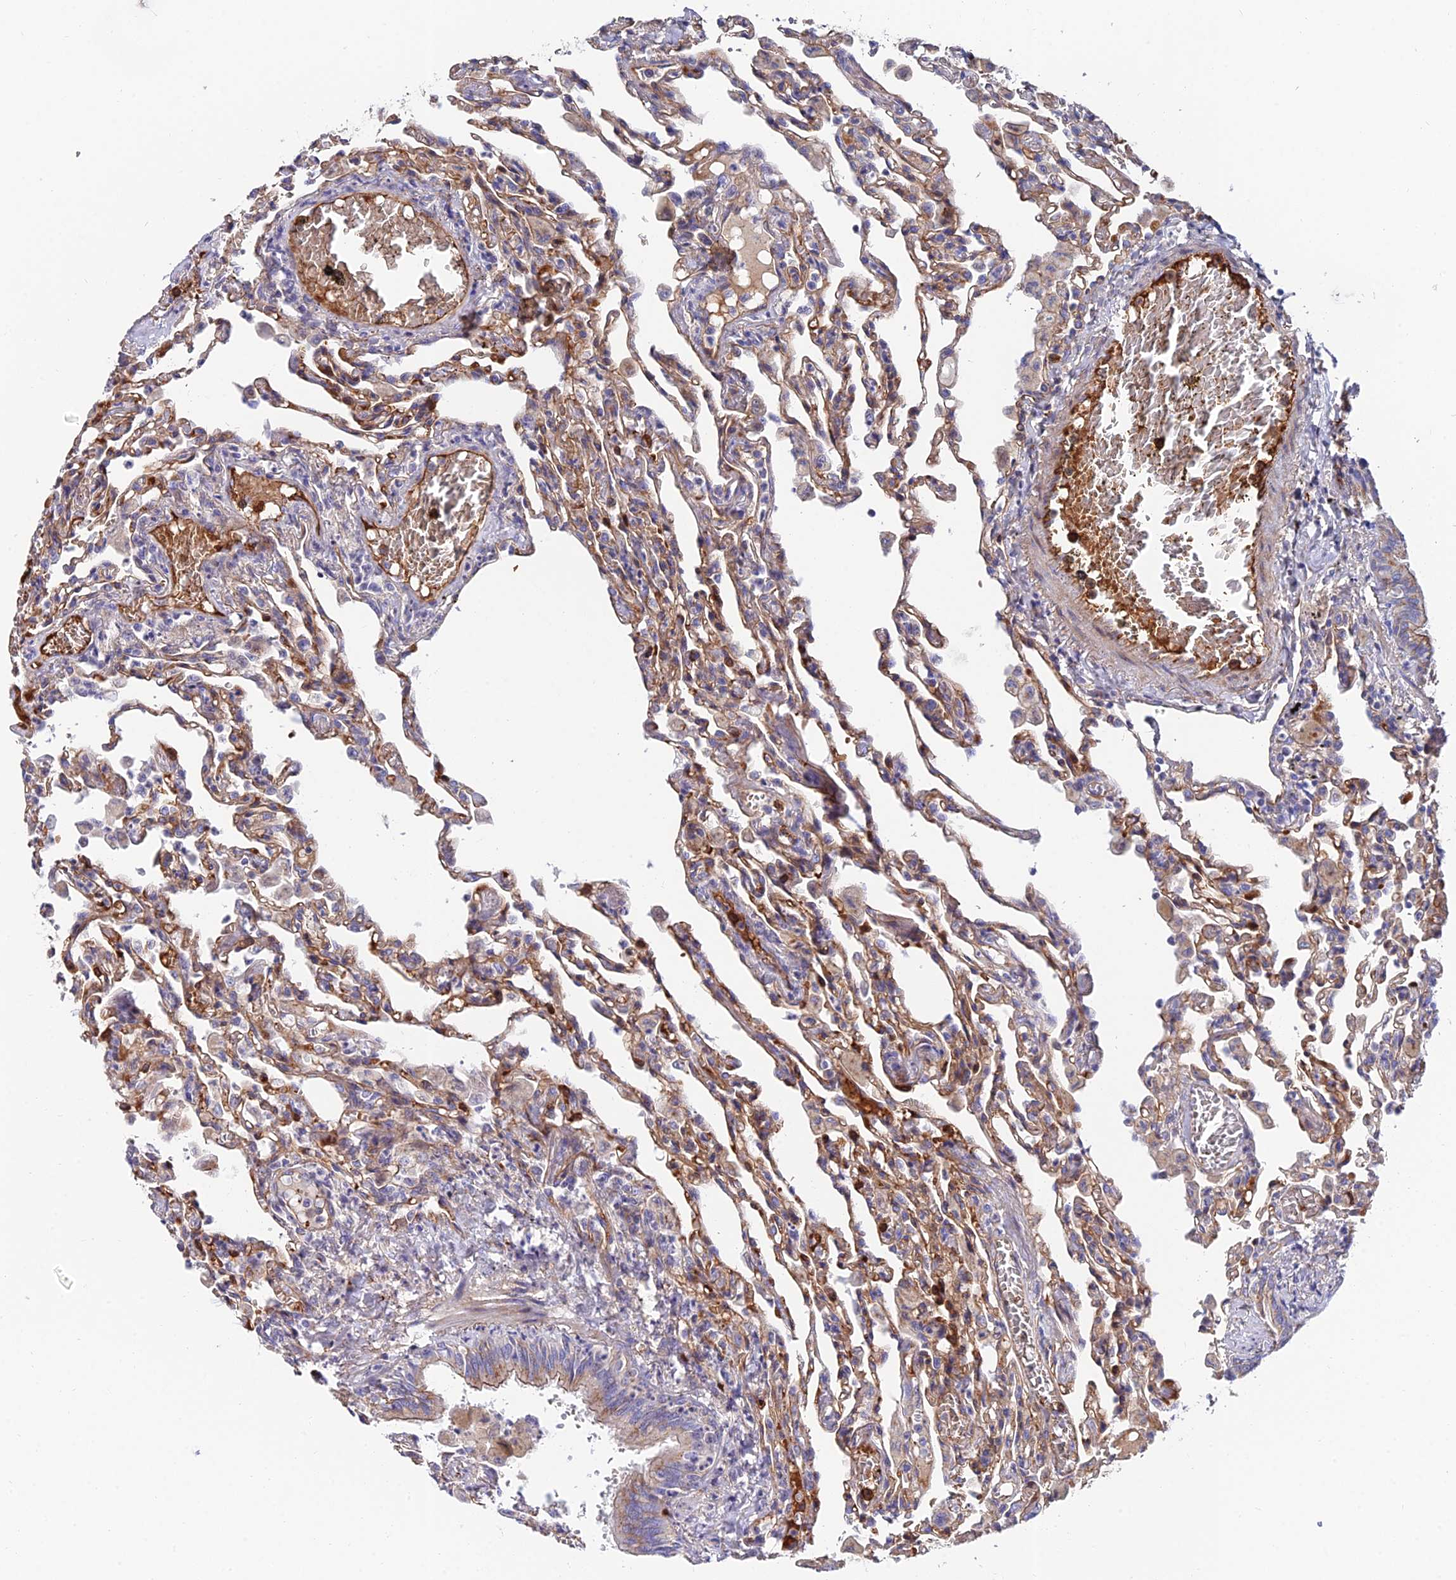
{"staining": {"intensity": "moderate", "quantity": "25%-75%", "location": "cytoplasmic/membranous"}, "tissue": "lung", "cell_type": "Alveolar cells", "image_type": "normal", "snomed": [{"axis": "morphology", "description": "Normal tissue, NOS"}, {"axis": "topography", "description": "Bronchus"}, {"axis": "topography", "description": "Lung"}], "caption": "IHC micrograph of benign lung stained for a protein (brown), which displays medium levels of moderate cytoplasmic/membranous staining in approximately 25%-75% of alveolar cells.", "gene": "ADGRF3", "patient": {"sex": "female", "age": 49}}